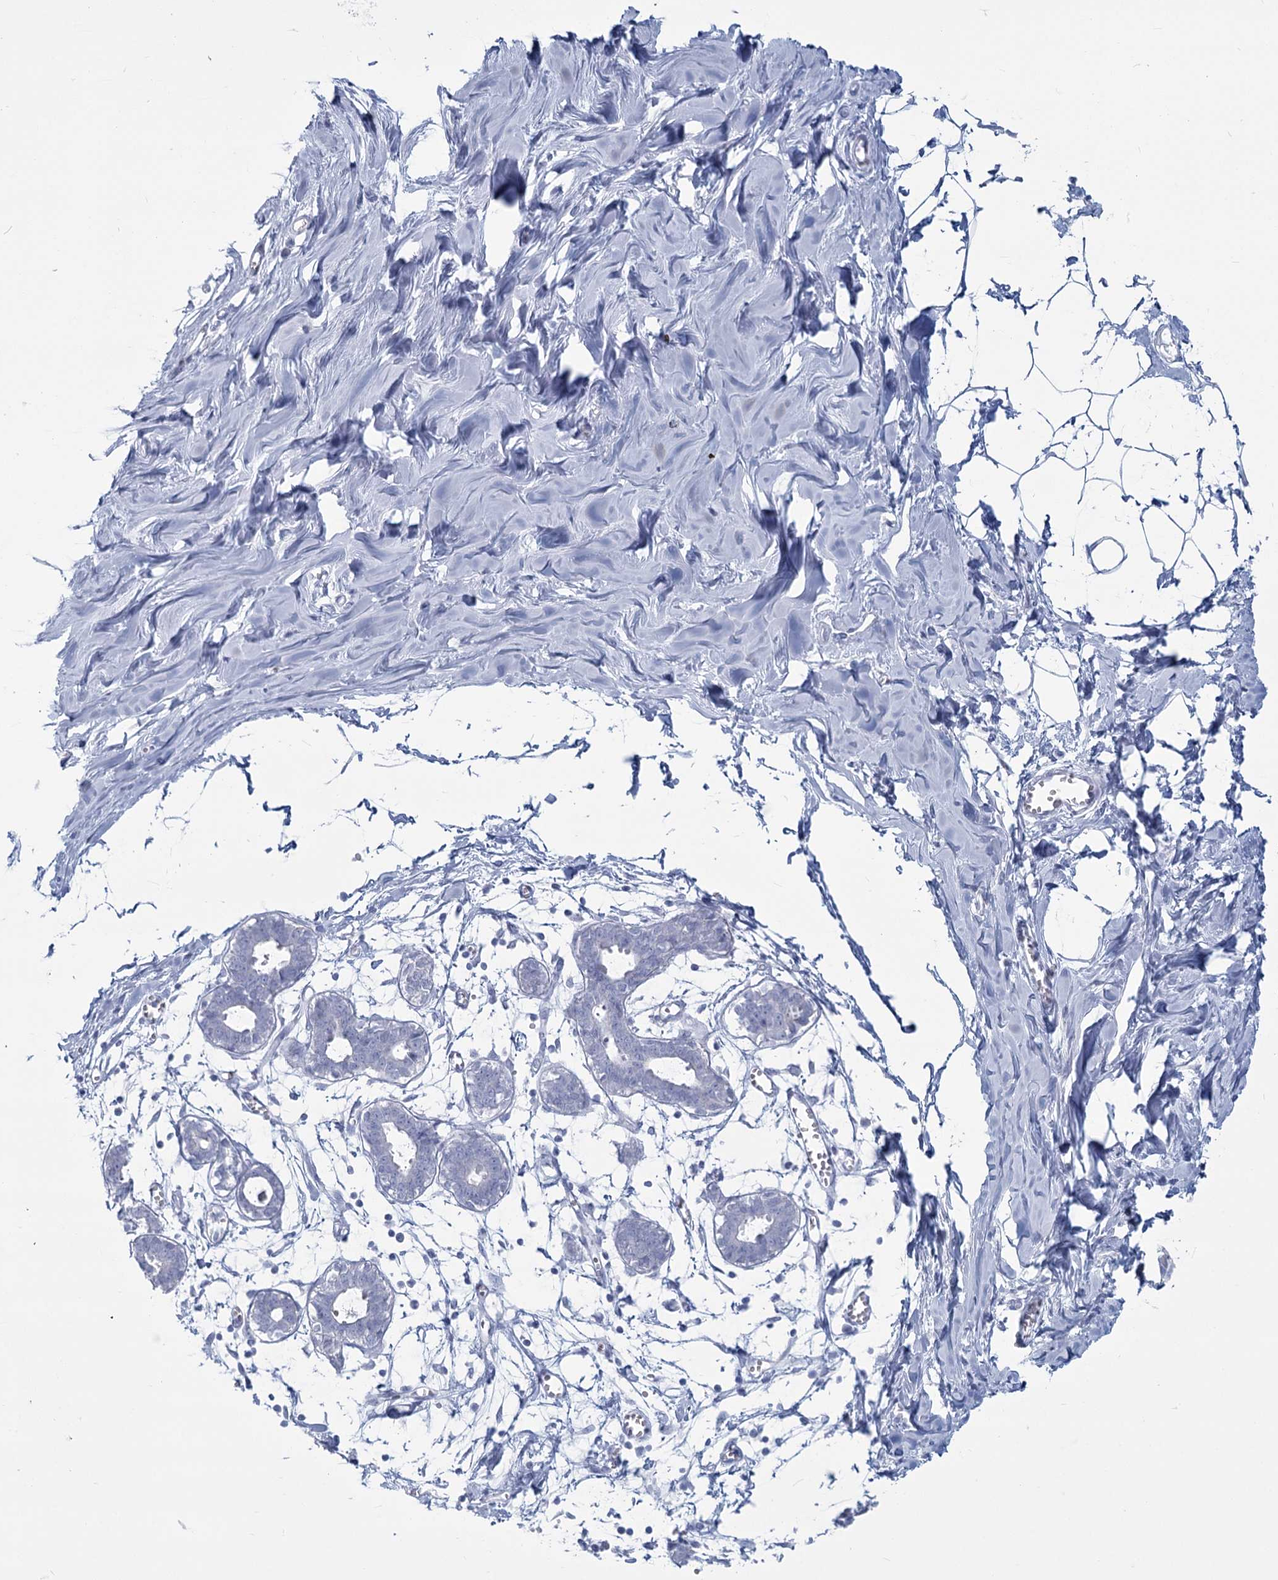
{"staining": {"intensity": "negative", "quantity": "none", "location": "none"}, "tissue": "breast", "cell_type": "Adipocytes", "image_type": "normal", "snomed": [{"axis": "morphology", "description": "Normal tissue, NOS"}, {"axis": "topography", "description": "Breast"}], "caption": "Protein analysis of normal breast shows no significant positivity in adipocytes.", "gene": "SLC6A19", "patient": {"sex": "female", "age": 27}}